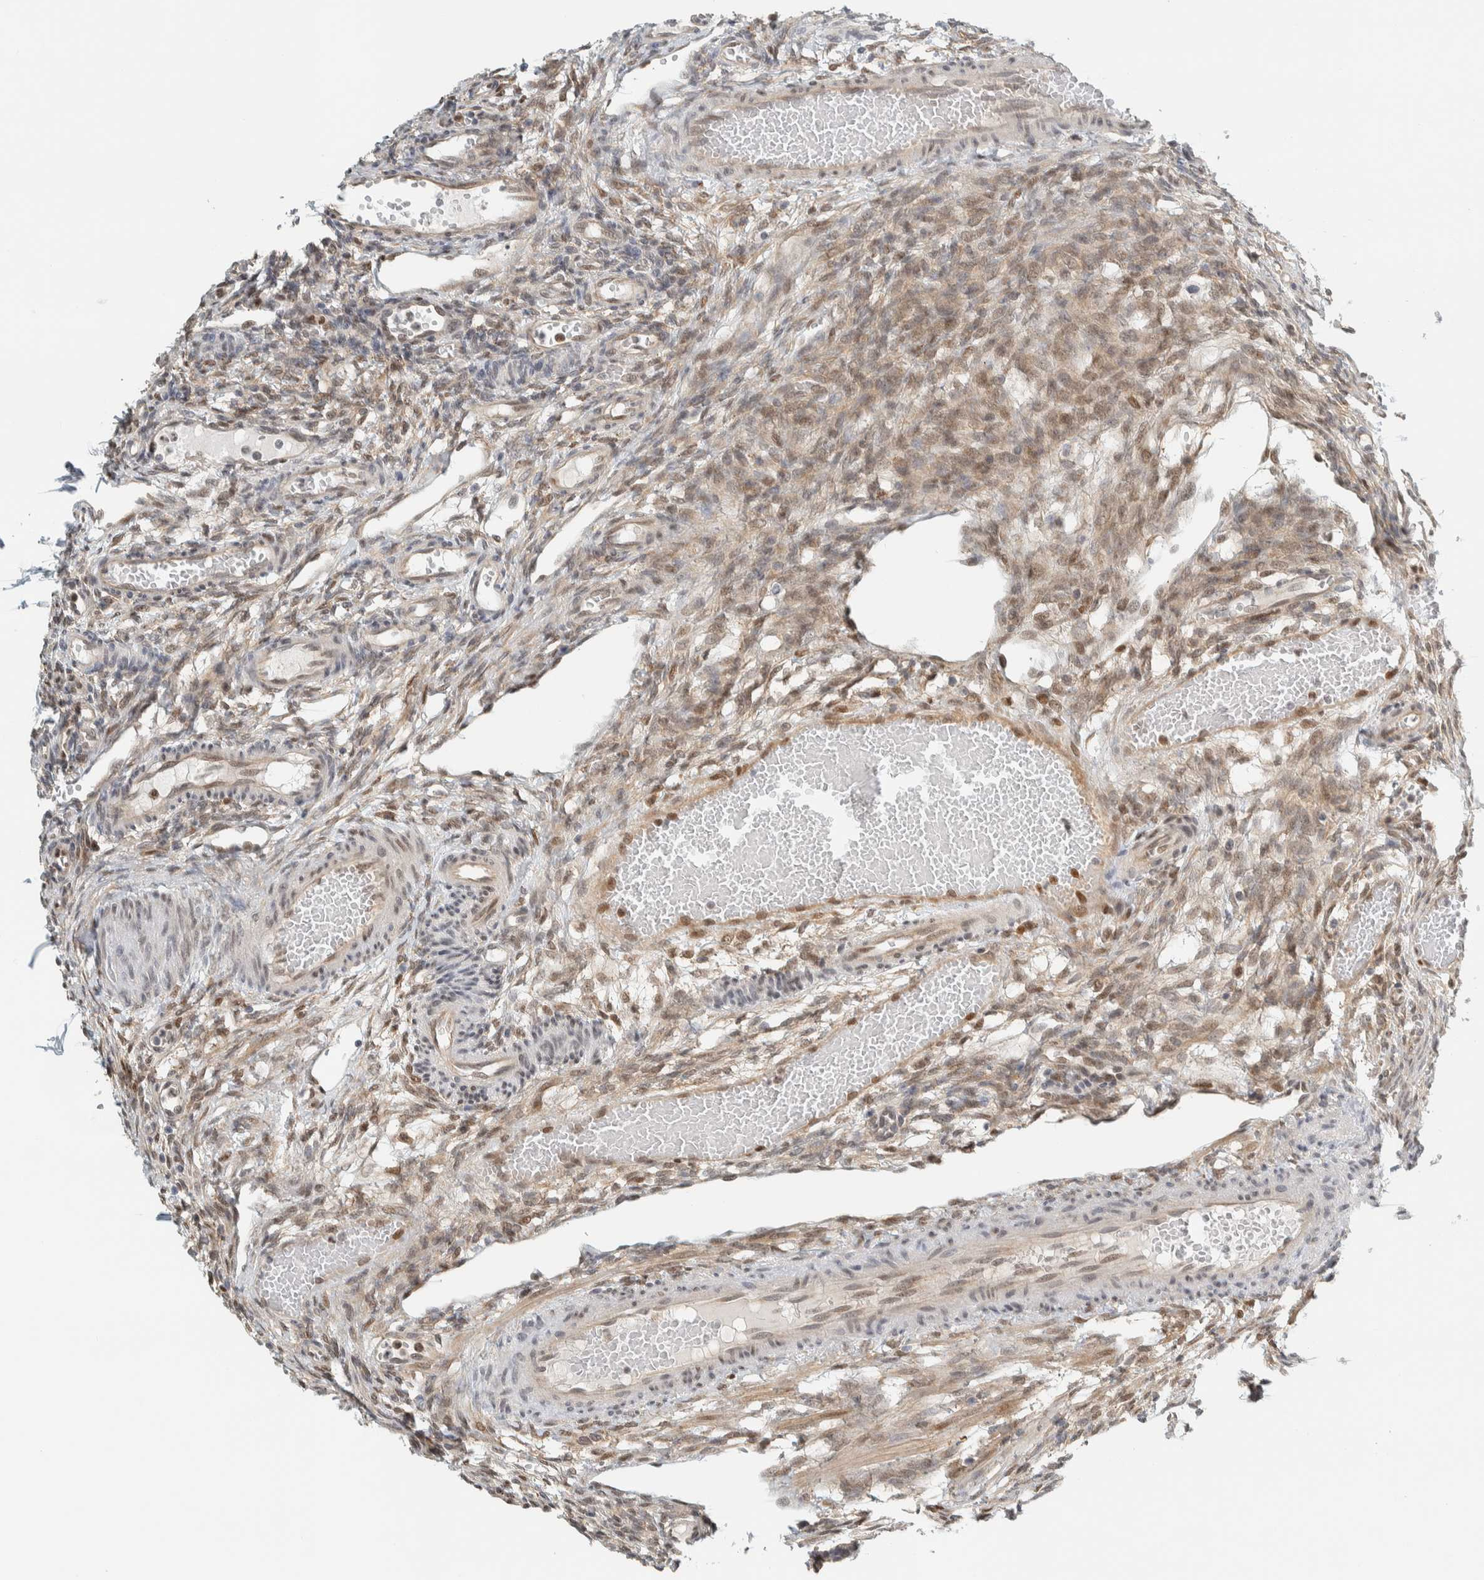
{"staining": {"intensity": "weak", "quantity": "25%-75%", "location": "cytoplasmic/membranous,nuclear"}, "tissue": "ovary", "cell_type": "Ovarian stroma cells", "image_type": "normal", "snomed": [{"axis": "morphology", "description": "Normal tissue, NOS"}, {"axis": "topography", "description": "Ovary"}], "caption": "Weak cytoplasmic/membranous,nuclear protein positivity is seen in about 25%-75% of ovarian stroma cells in ovary.", "gene": "TFE3", "patient": {"sex": "female", "age": 33}}